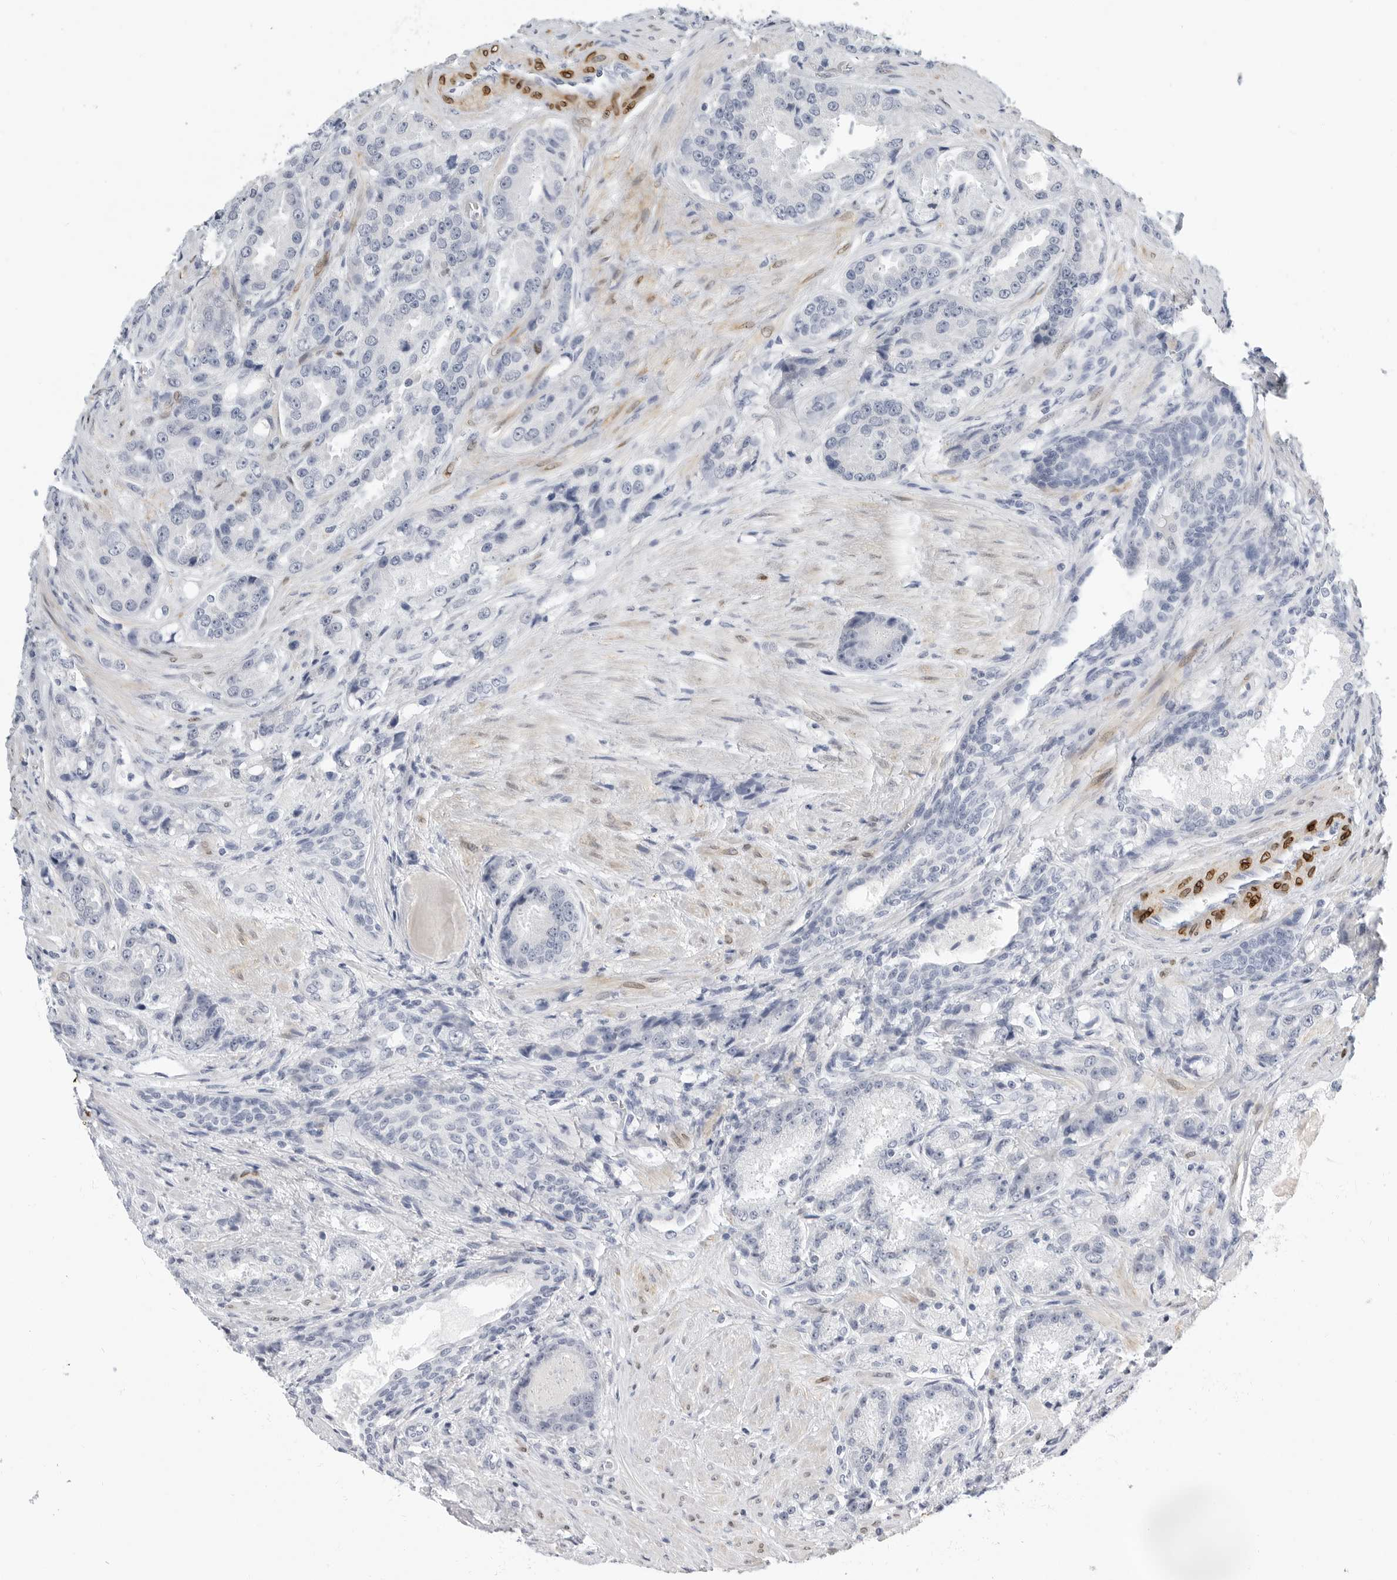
{"staining": {"intensity": "negative", "quantity": "none", "location": "none"}, "tissue": "prostate cancer", "cell_type": "Tumor cells", "image_type": "cancer", "snomed": [{"axis": "morphology", "description": "Adenocarcinoma, High grade"}, {"axis": "topography", "description": "Prostate"}], "caption": "This histopathology image is of high-grade adenocarcinoma (prostate) stained with immunohistochemistry (IHC) to label a protein in brown with the nuclei are counter-stained blue. There is no expression in tumor cells.", "gene": "PLN", "patient": {"sex": "male", "age": 60}}